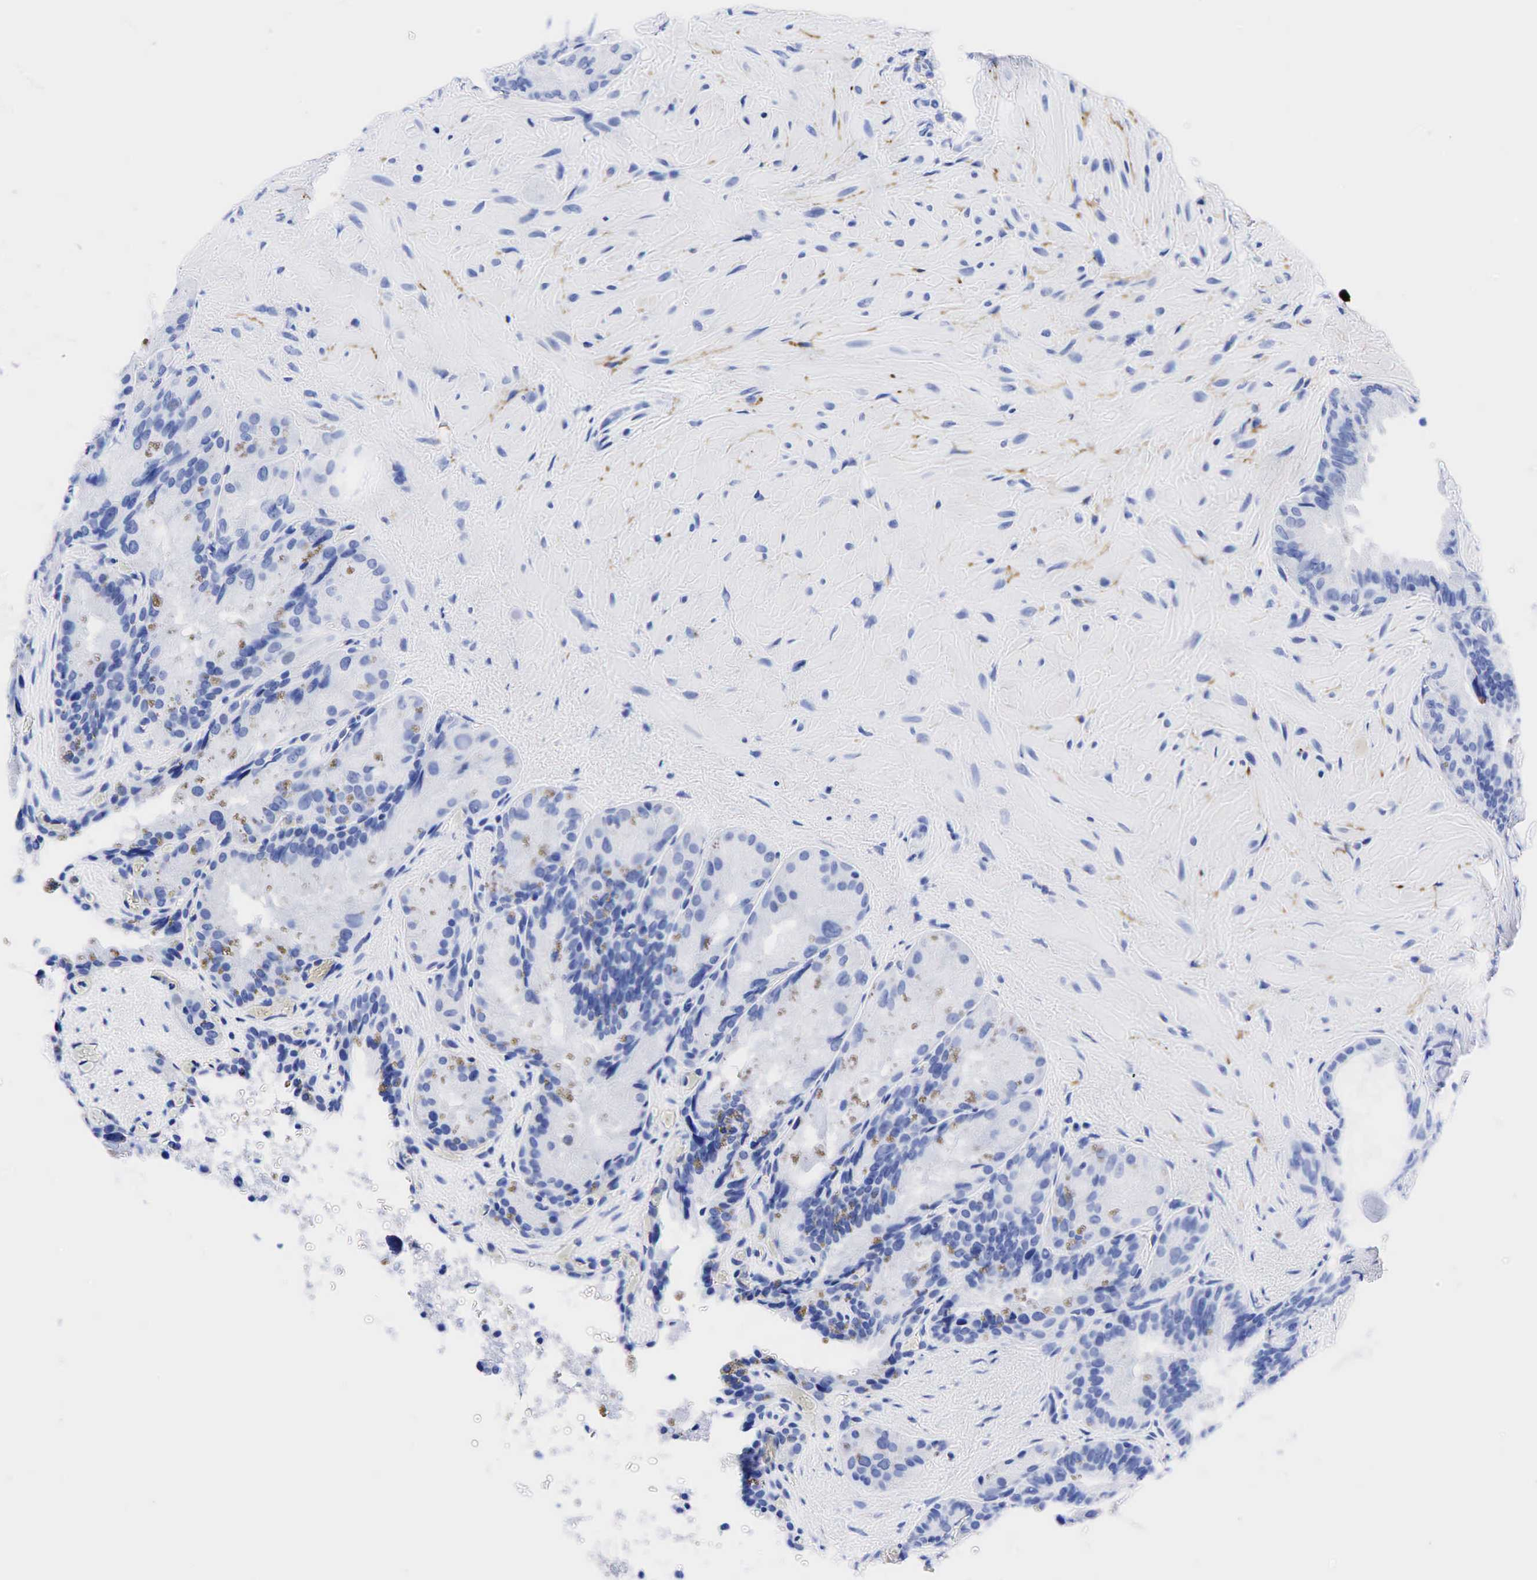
{"staining": {"intensity": "moderate", "quantity": "<25%", "location": "cytoplasmic/membranous"}, "tissue": "seminal vesicle", "cell_type": "Glandular cells", "image_type": "normal", "snomed": [{"axis": "morphology", "description": "Normal tissue, NOS"}, {"axis": "topography", "description": "Seminal veicle"}], "caption": "A micrograph of seminal vesicle stained for a protein demonstrates moderate cytoplasmic/membranous brown staining in glandular cells. The staining was performed using DAB to visualize the protein expression in brown, while the nuclei were stained in blue with hematoxylin (Magnification: 20x).", "gene": "CHGA", "patient": {"sex": "male", "age": 69}}